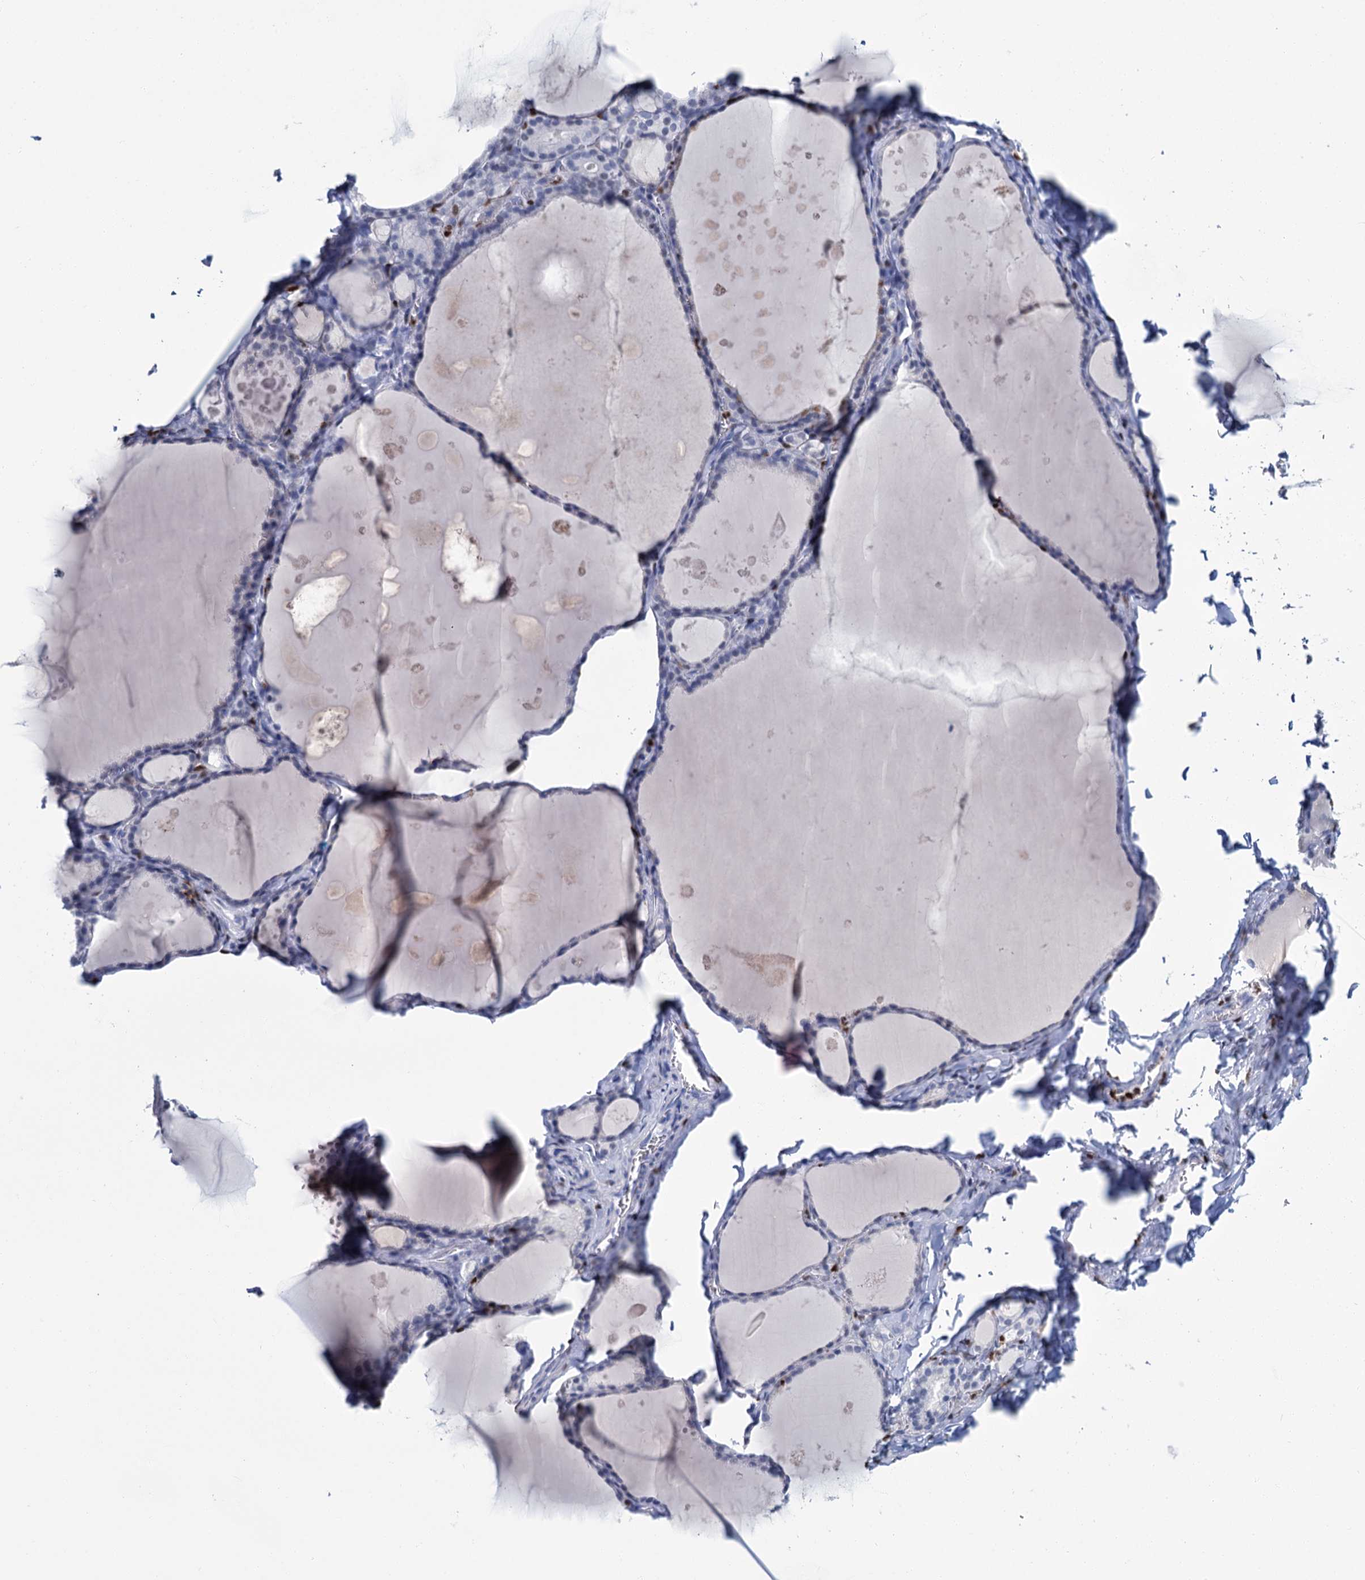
{"staining": {"intensity": "negative", "quantity": "none", "location": "none"}, "tissue": "thyroid gland", "cell_type": "Glandular cells", "image_type": "normal", "snomed": [{"axis": "morphology", "description": "Normal tissue, NOS"}, {"axis": "topography", "description": "Thyroid gland"}], "caption": "Glandular cells show no significant protein positivity in normal thyroid gland. Nuclei are stained in blue.", "gene": "CELF2", "patient": {"sex": "male", "age": 56}}